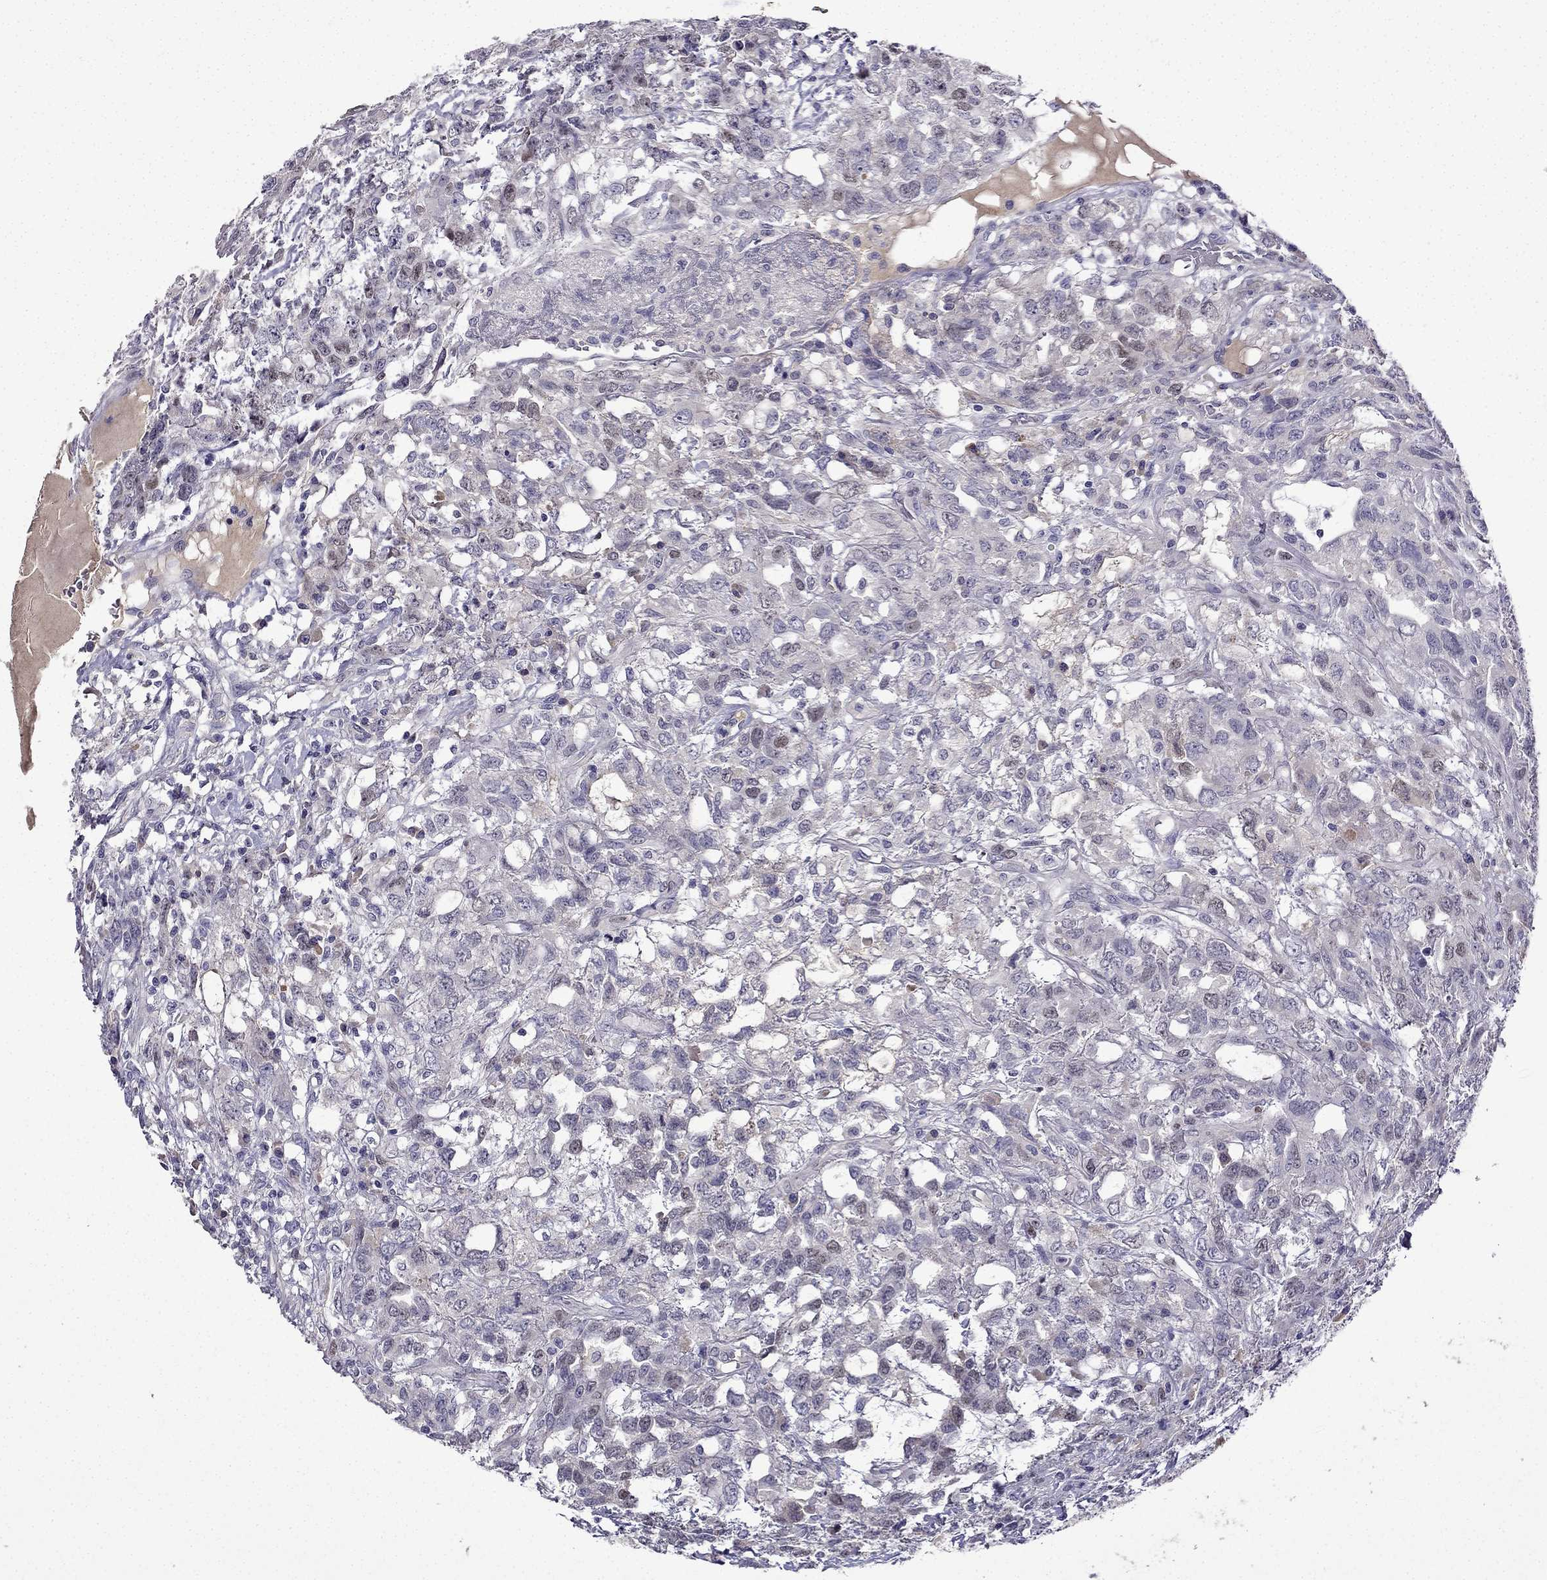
{"staining": {"intensity": "negative", "quantity": "none", "location": "none"}, "tissue": "testis cancer", "cell_type": "Tumor cells", "image_type": "cancer", "snomed": [{"axis": "morphology", "description": "Seminoma, NOS"}, {"axis": "topography", "description": "Testis"}], "caption": "A high-resolution photomicrograph shows immunohistochemistry staining of seminoma (testis), which displays no significant staining in tumor cells. (Stains: DAB IHC with hematoxylin counter stain, Microscopy: brightfield microscopy at high magnification).", "gene": "UHRF1", "patient": {"sex": "male", "age": 52}}